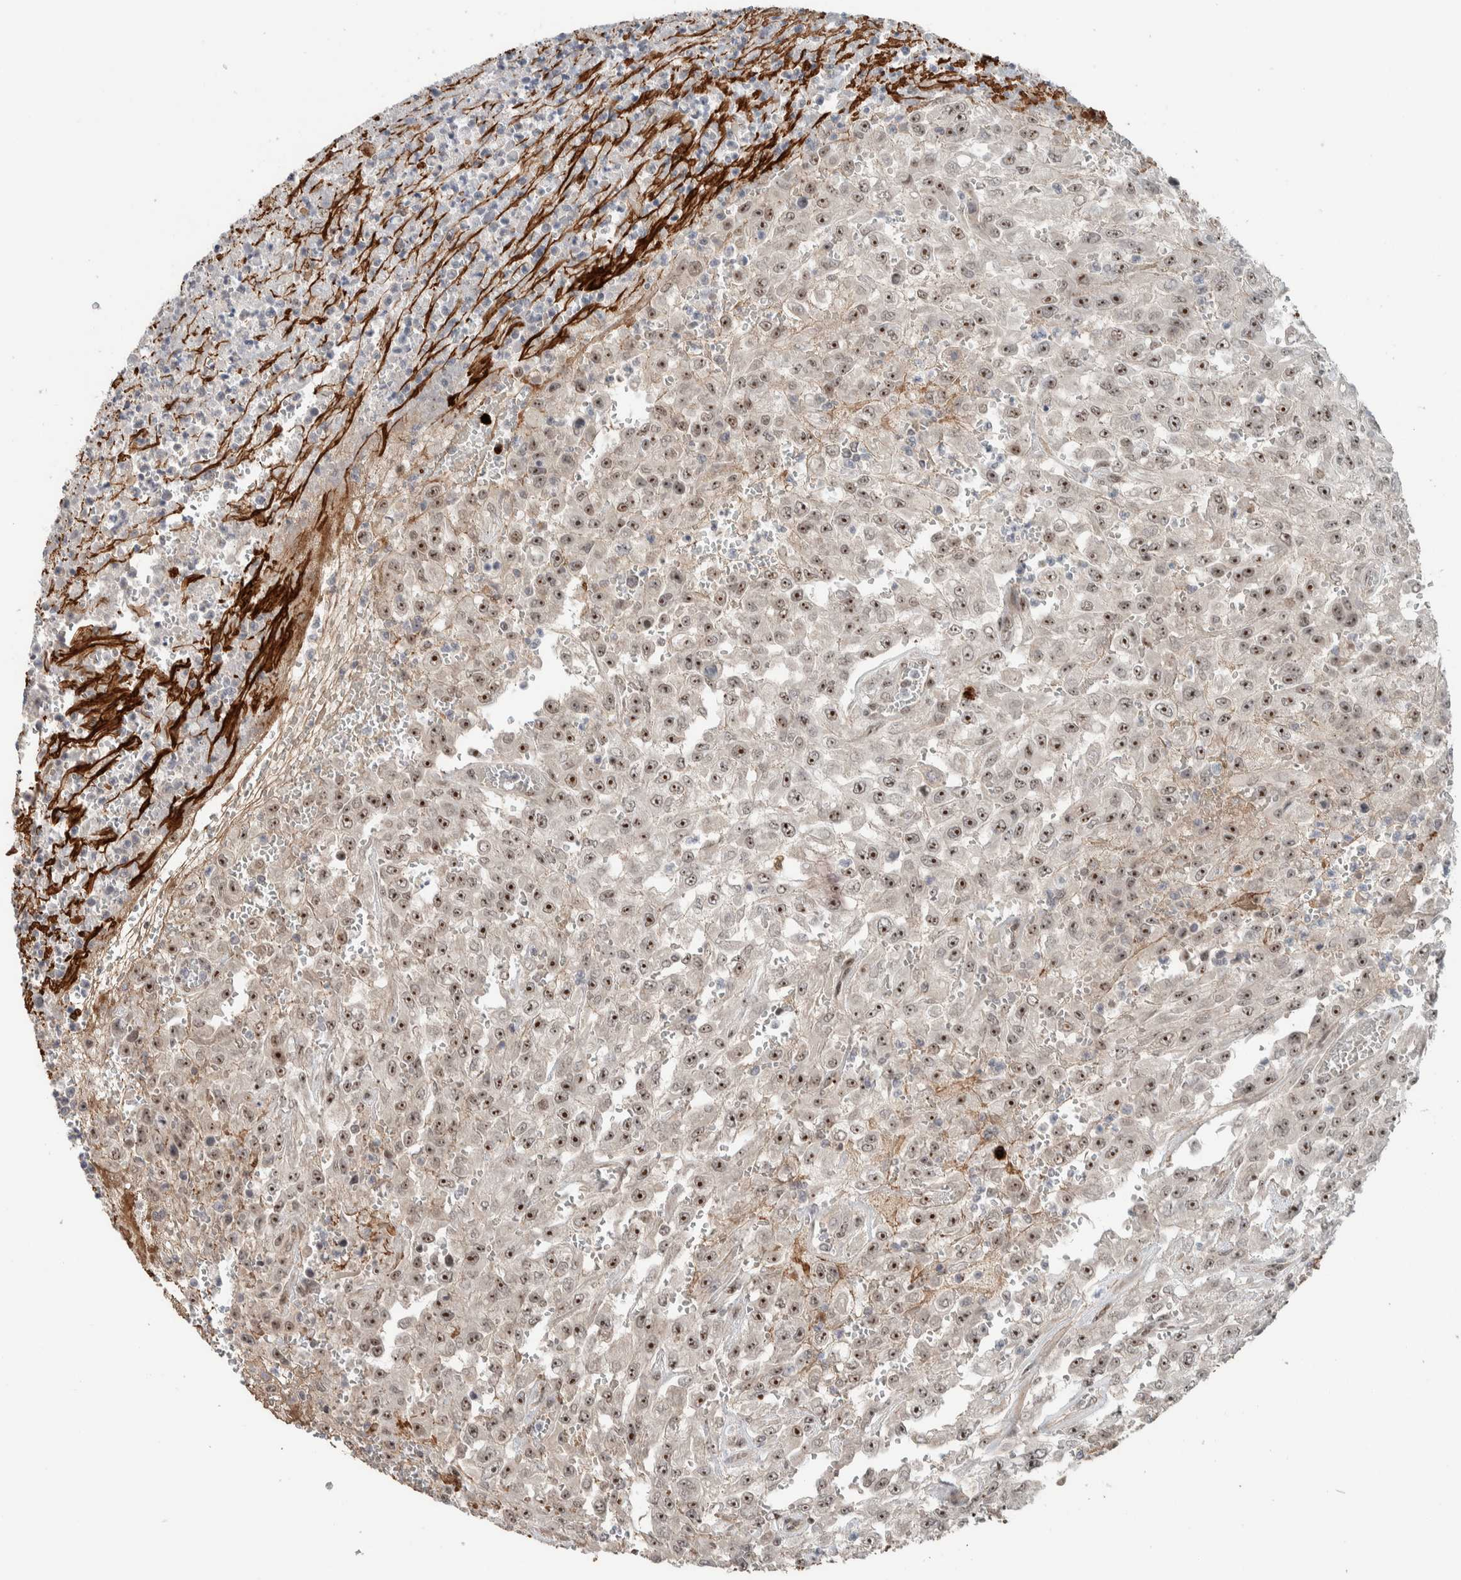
{"staining": {"intensity": "strong", "quantity": ">75%", "location": "nuclear"}, "tissue": "urothelial cancer", "cell_type": "Tumor cells", "image_type": "cancer", "snomed": [{"axis": "morphology", "description": "Urothelial carcinoma, High grade"}, {"axis": "topography", "description": "Urinary bladder"}], "caption": "Tumor cells demonstrate high levels of strong nuclear expression in approximately >75% of cells in human urothelial cancer.", "gene": "ZFP91", "patient": {"sex": "male", "age": 46}}